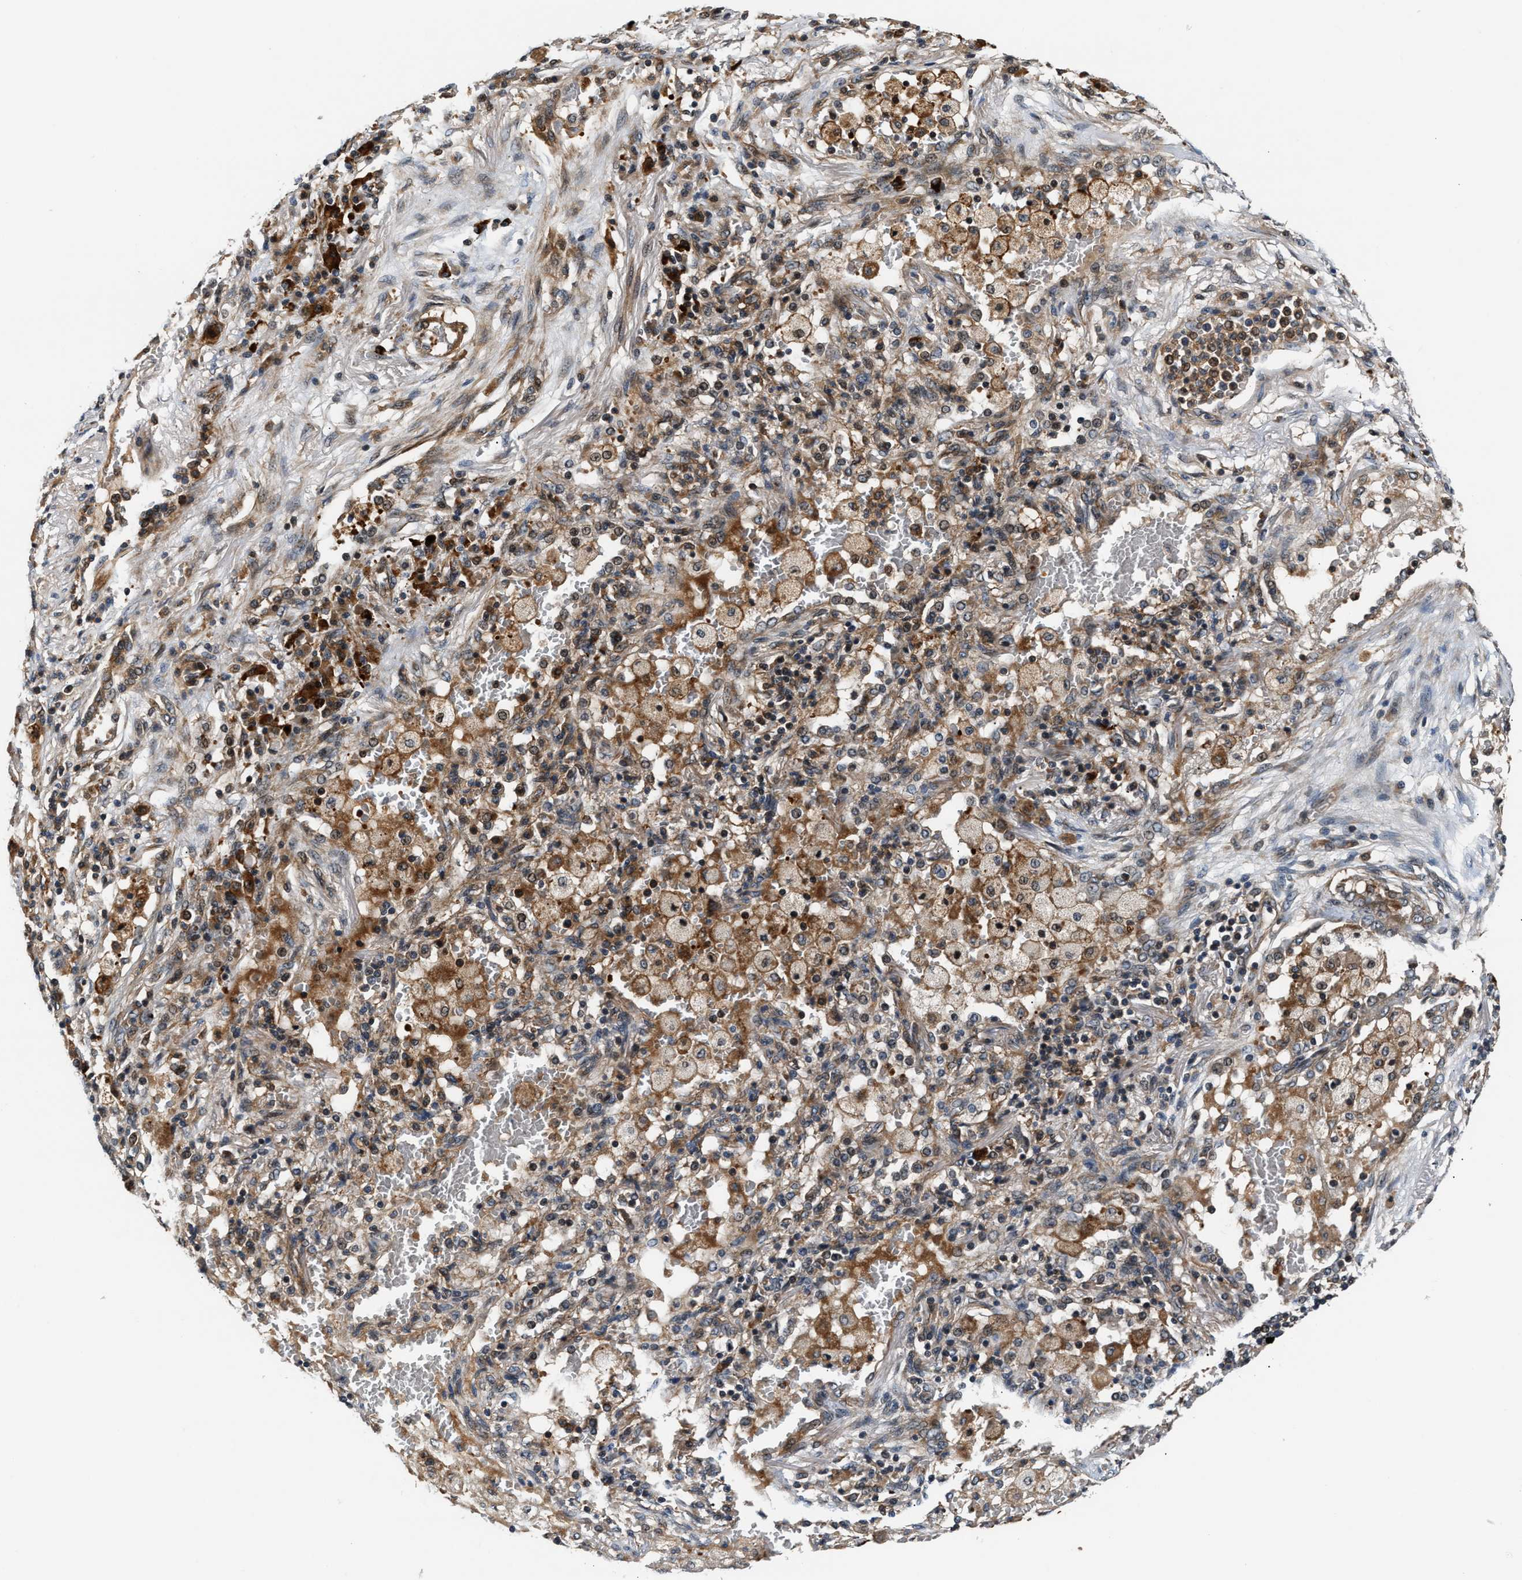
{"staining": {"intensity": "weak", "quantity": "<25%", "location": "cytoplasmic/membranous"}, "tissue": "lung cancer", "cell_type": "Tumor cells", "image_type": "cancer", "snomed": [{"axis": "morphology", "description": "Squamous cell carcinoma, NOS"}, {"axis": "topography", "description": "Lung"}], "caption": "This is a micrograph of immunohistochemistry (IHC) staining of lung squamous cell carcinoma, which shows no staining in tumor cells. The staining was performed using DAB to visualize the protein expression in brown, while the nuclei were stained in blue with hematoxylin (Magnification: 20x).", "gene": "TUT7", "patient": {"sex": "male", "age": 61}}